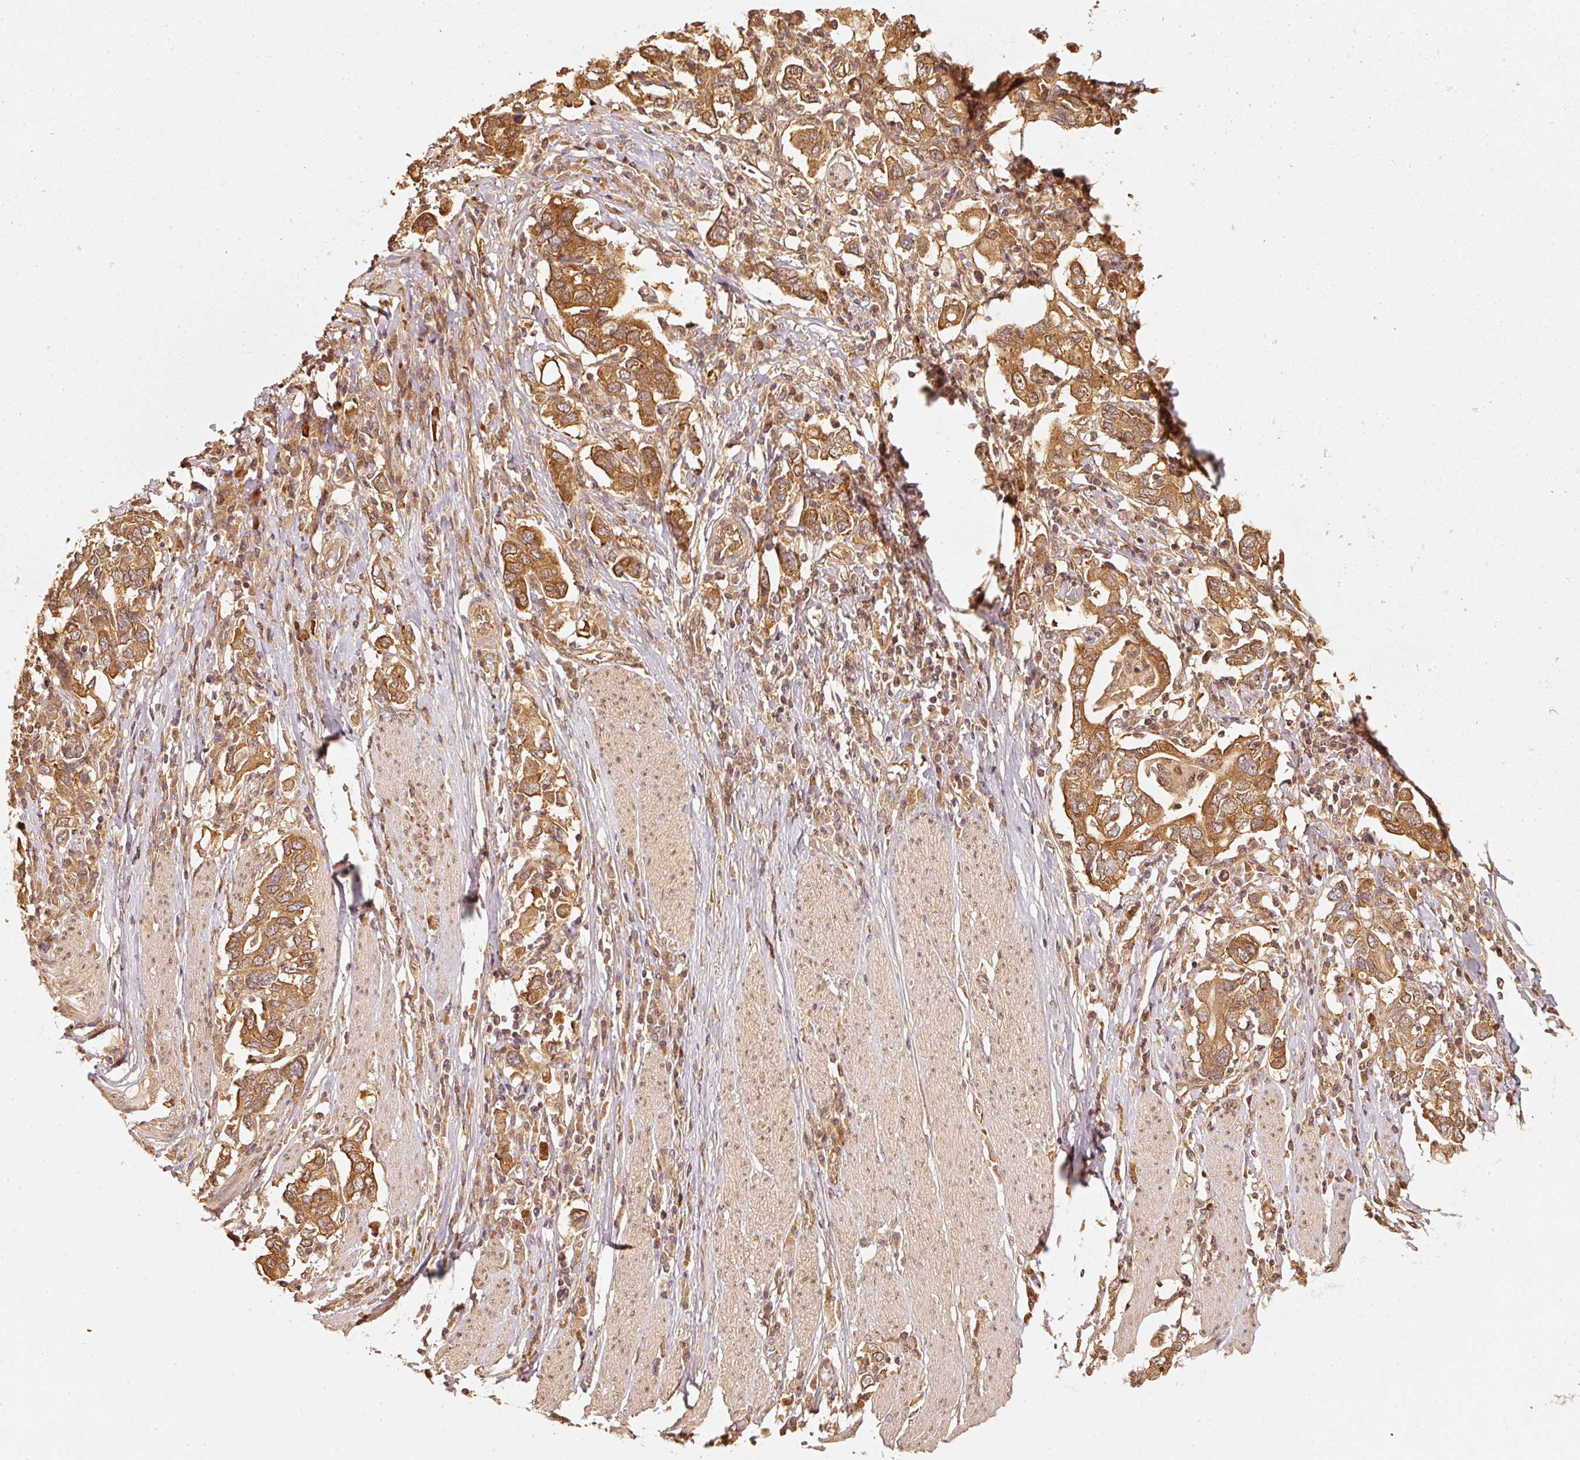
{"staining": {"intensity": "moderate", "quantity": ">75%", "location": "cytoplasmic/membranous"}, "tissue": "stomach cancer", "cell_type": "Tumor cells", "image_type": "cancer", "snomed": [{"axis": "morphology", "description": "Adenocarcinoma, NOS"}, {"axis": "topography", "description": "Stomach, upper"}, {"axis": "topography", "description": "Stomach"}], "caption": "The micrograph shows staining of stomach adenocarcinoma, revealing moderate cytoplasmic/membranous protein positivity (brown color) within tumor cells.", "gene": "STAU1", "patient": {"sex": "male", "age": 62}}